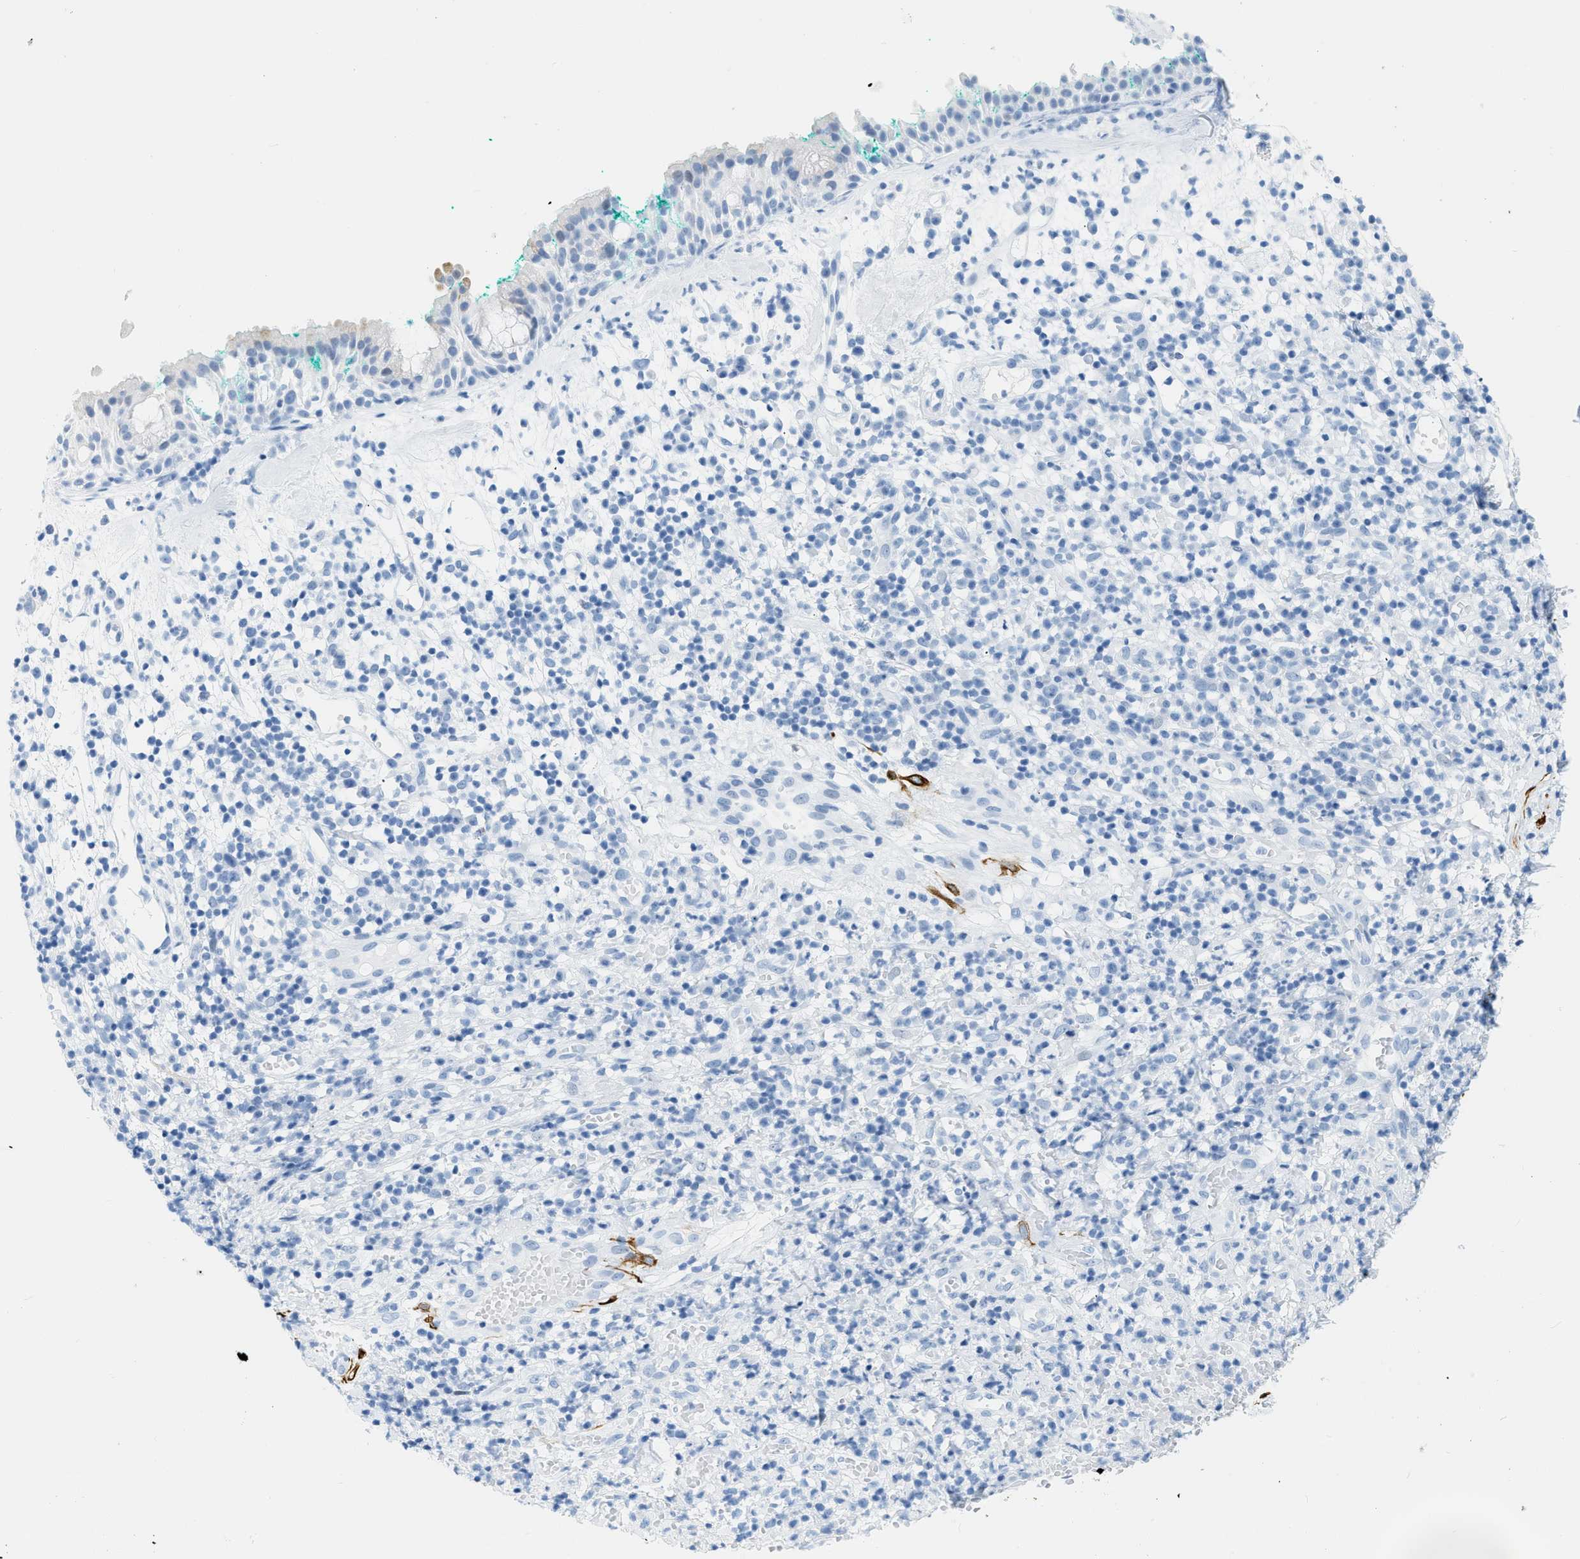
{"staining": {"intensity": "negative", "quantity": "none", "location": "none"}, "tissue": "nasopharynx", "cell_type": "Respiratory epithelial cells", "image_type": "normal", "snomed": [{"axis": "morphology", "description": "Normal tissue, NOS"}, {"axis": "morphology", "description": "Basal cell carcinoma"}, {"axis": "topography", "description": "Cartilage tissue"}, {"axis": "topography", "description": "Nasopharynx"}, {"axis": "topography", "description": "Oral tissue"}], "caption": "This is an immunohistochemistry (IHC) image of benign nasopharynx. There is no positivity in respiratory epithelial cells.", "gene": "DES", "patient": {"sex": "female", "age": 77}}